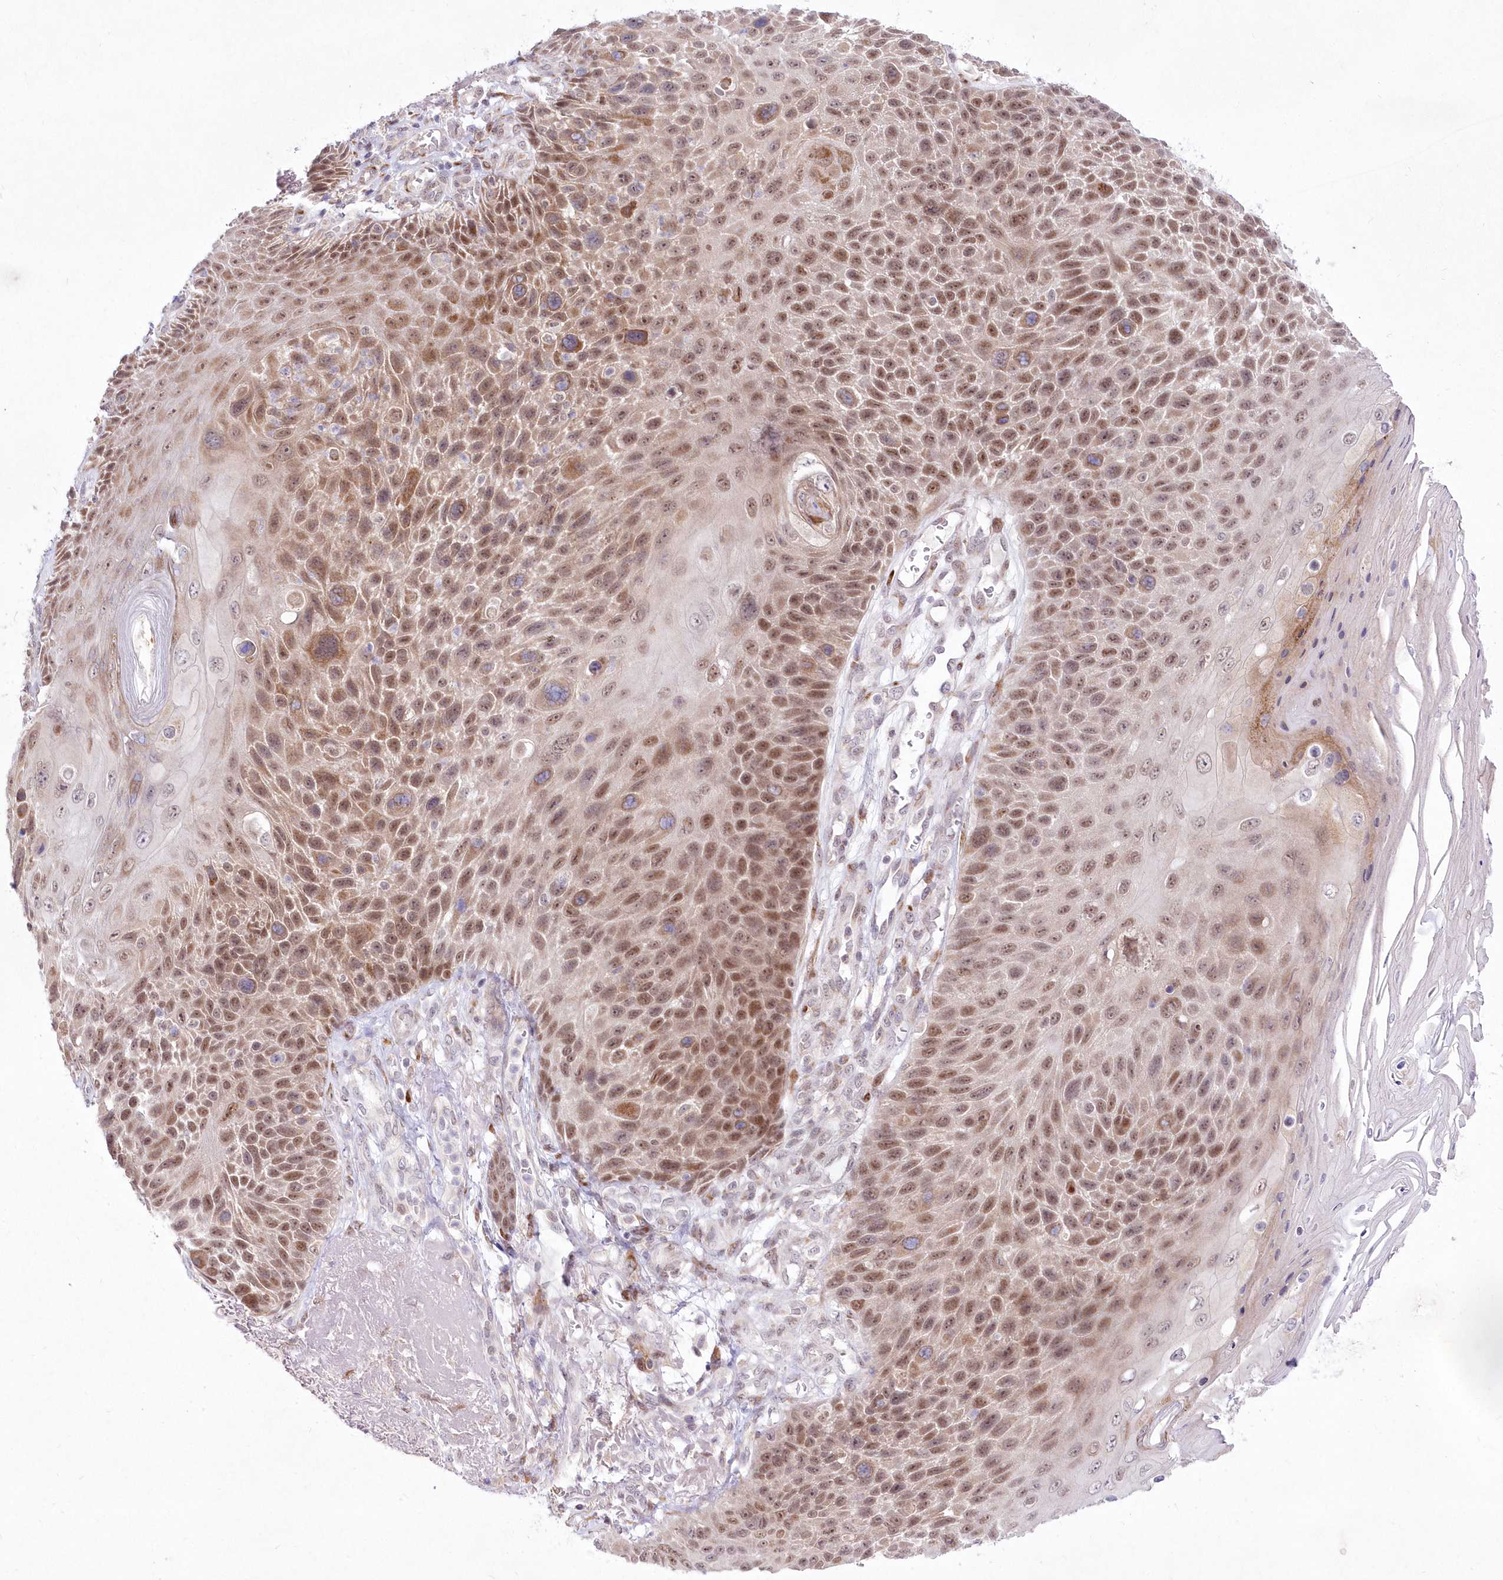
{"staining": {"intensity": "moderate", "quantity": ">75%", "location": "nuclear"}, "tissue": "skin cancer", "cell_type": "Tumor cells", "image_type": "cancer", "snomed": [{"axis": "morphology", "description": "Squamous cell carcinoma, NOS"}, {"axis": "topography", "description": "Skin"}], "caption": "High-magnification brightfield microscopy of squamous cell carcinoma (skin) stained with DAB (3,3'-diaminobenzidine) (brown) and counterstained with hematoxylin (blue). tumor cells exhibit moderate nuclear expression is appreciated in approximately>75% of cells.", "gene": "LDB1", "patient": {"sex": "female", "age": 88}}